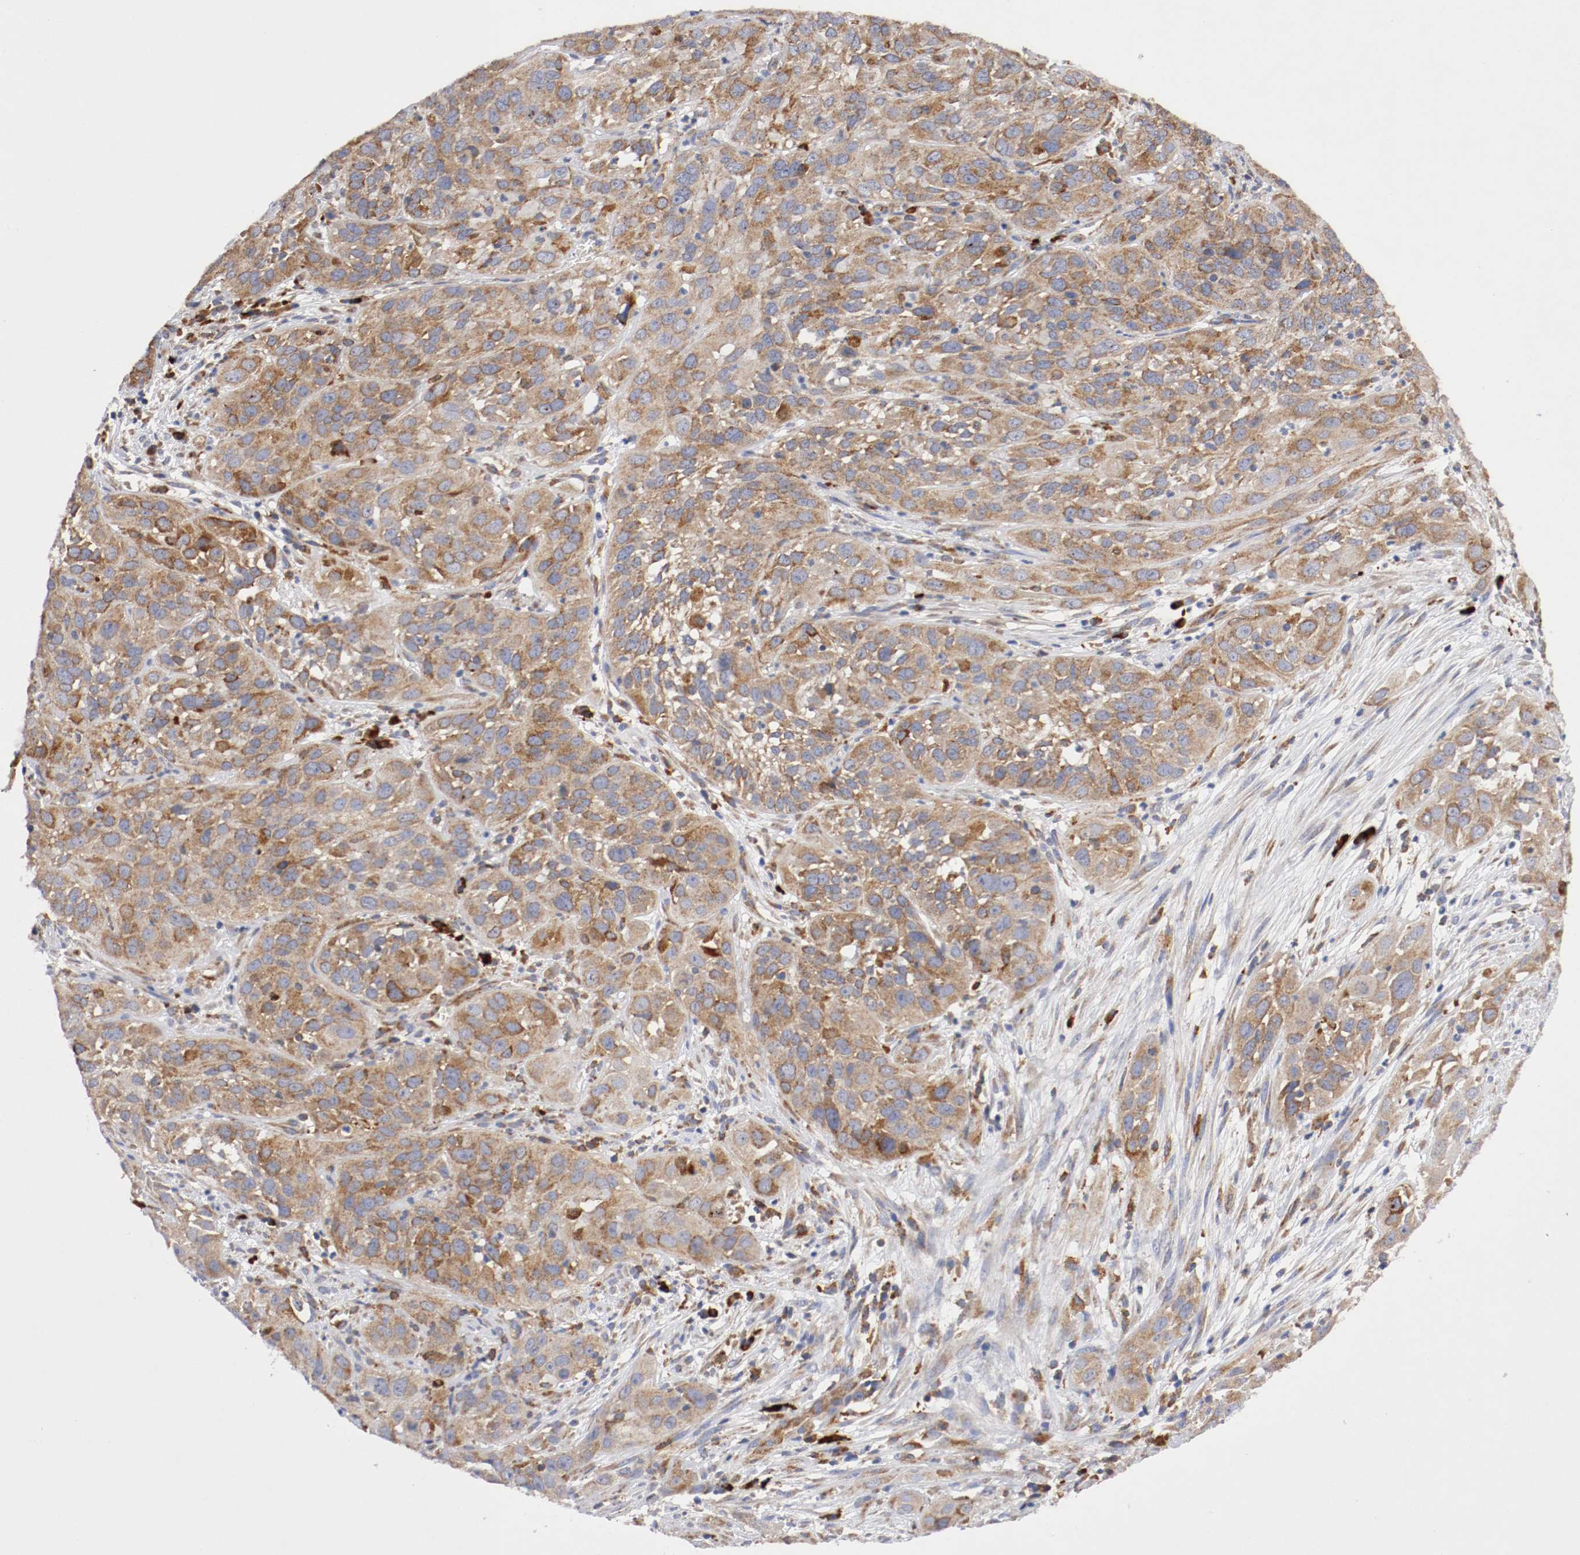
{"staining": {"intensity": "moderate", "quantity": ">75%", "location": "cytoplasmic/membranous"}, "tissue": "cervical cancer", "cell_type": "Tumor cells", "image_type": "cancer", "snomed": [{"axis": "morphology", "description": "Squamous cell carcinoma, NOS"}, {"axis": "topography", "description": "Cervix"}], "caption": "Squamous cell carcinoma (cervical) stained for a protein demonstrates moderate cytoplasmic/membranous positivity in tumor cells.", "gene": "TRAF2", "patient": {"sex": "female", "age": 32}}